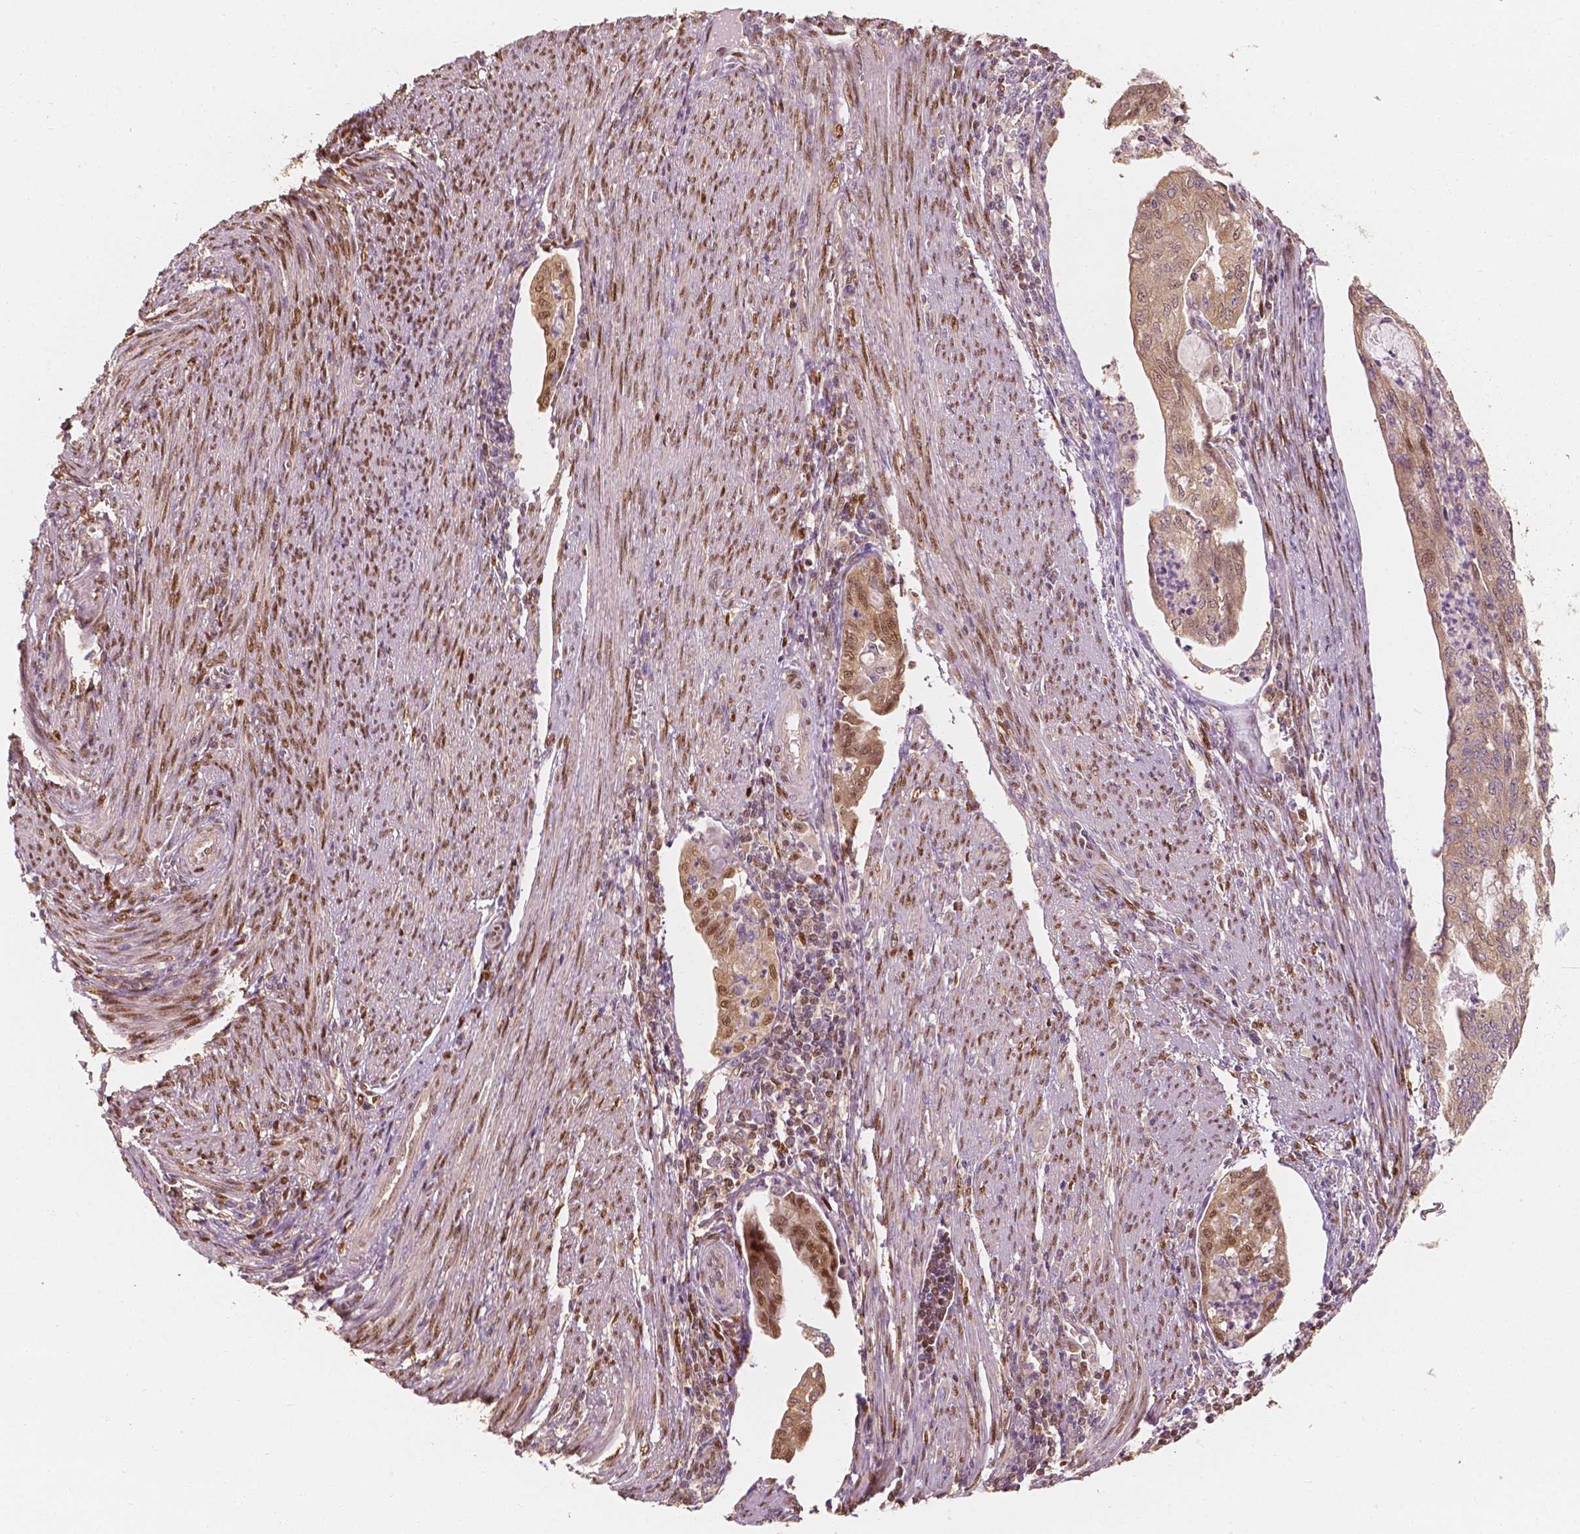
{"staining": {"intensity": "moderate", "quantity": "25%-75%", "location": "cytoplasmic/membranous,nuclear"}, "tissue": "endometrial cancer", "cell_type": "Tumor cells", "image_type": "cancer", "snomed": [{"axis": "morphology", "description": "Adenocarcinoma, NOS"}, {"axis": "topography", "description": "Endometrium"}], "caption": "Tumor cells reveal medium levels of moderate cytoplasmic/membranous and nuclear expression in about 25%-75% of cells in endometrial cancer.", "gene": "TBC1D17", "patient": {"sex": "female", "age": 79}}